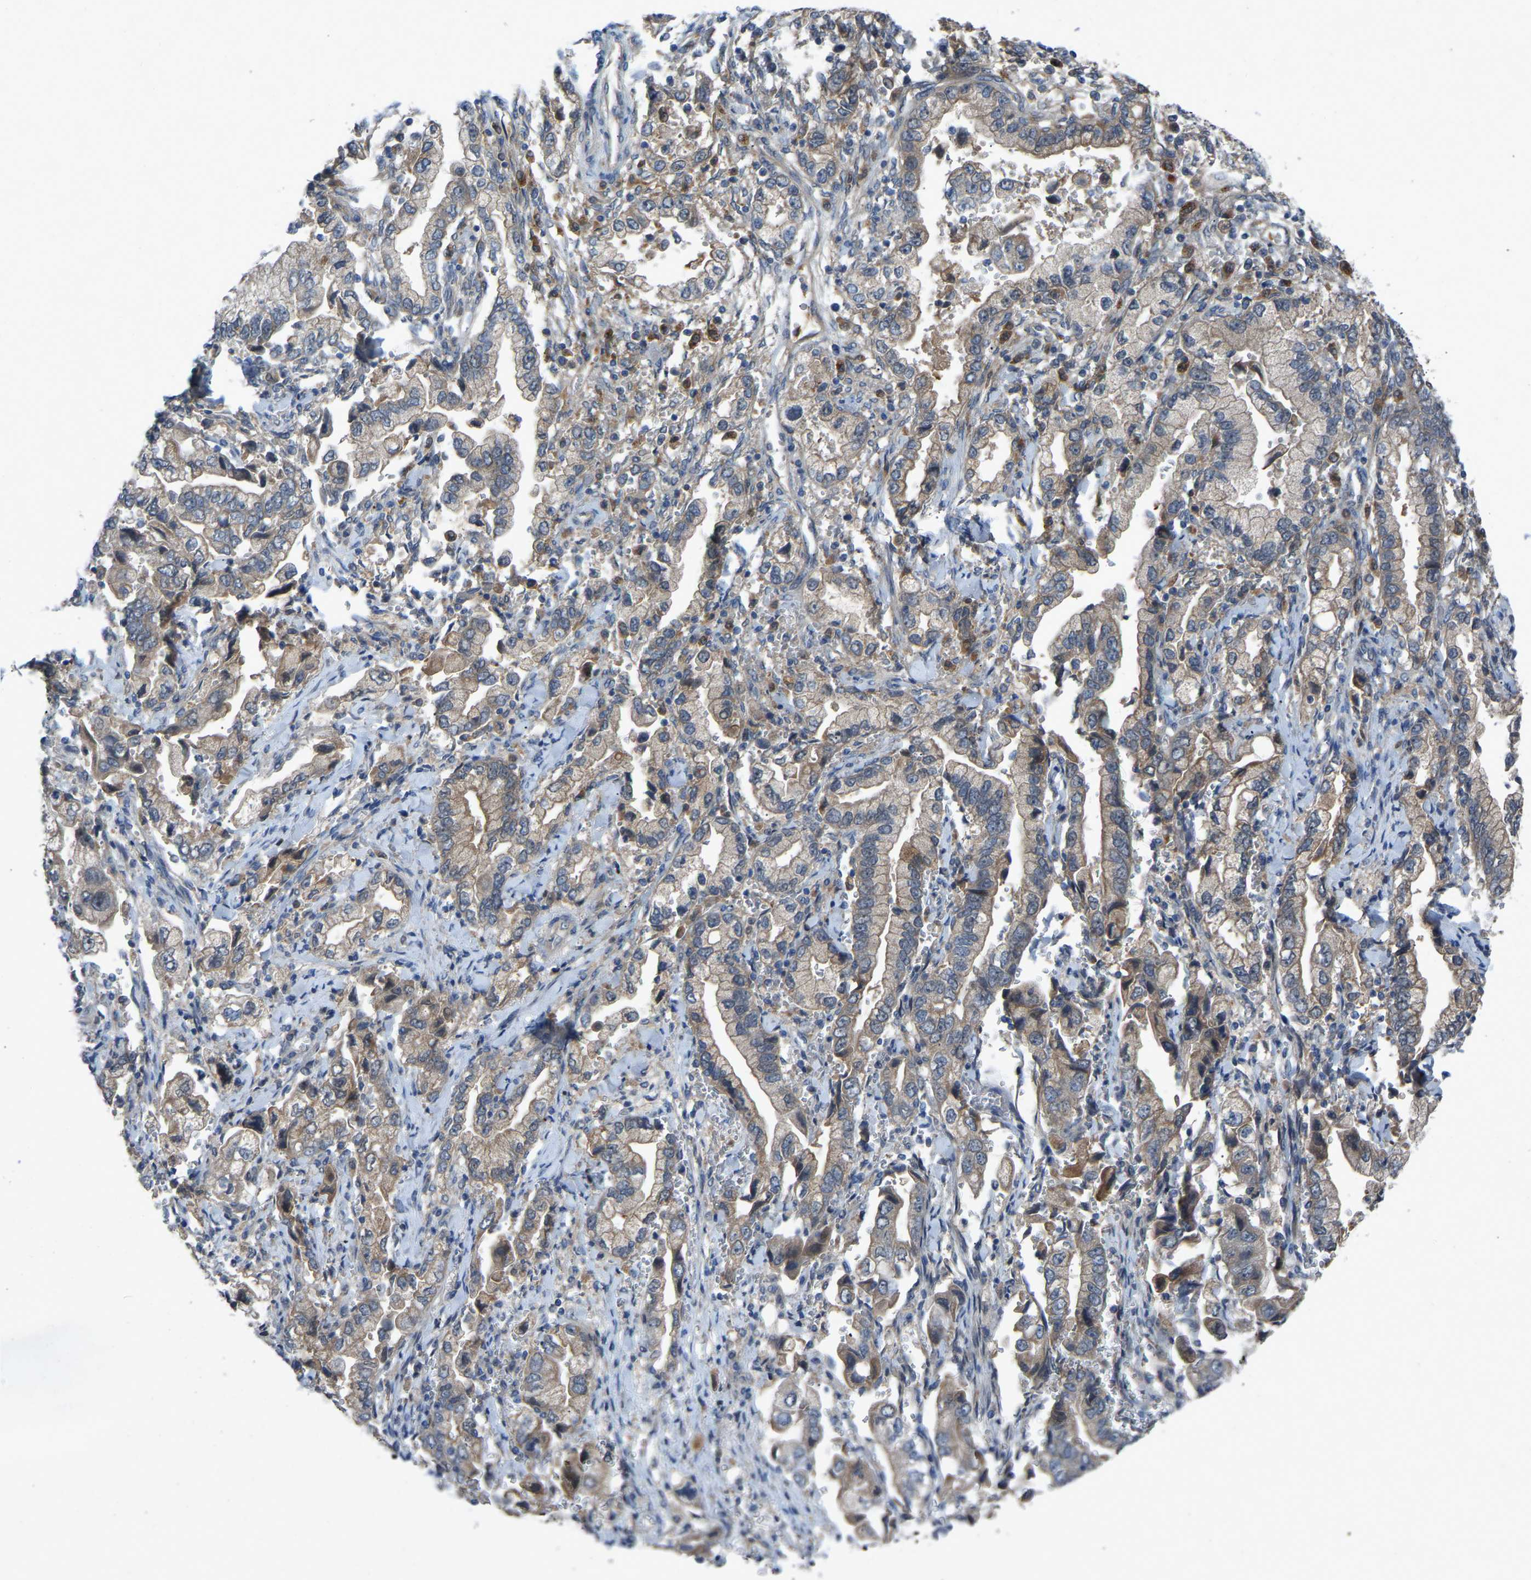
{"staining": {"intensity": "weak", "quantity": ">75%", "location": "cytoplasmic/membranous"}, "tissue": "stomach cancer", "cell_type": "Tumor cells", "image_type": "cancer", "snomed": [{"axis": "morphology", "description": "Normal tissue, NOS"}, {"axis": "morphology", "description": "Adenocarcinoma, NOS"}, {"axis": "topography", "description": "Stomach"}], "caption": "This photomicrograph shows immunohistochemistry staining of human adenocarcinoma (stomach), with low weak cytoplasmic/membranous expression in about >75% of tumor cells.", "gene": "FHIT", "patient": {"sex": "male", "age": 62}}